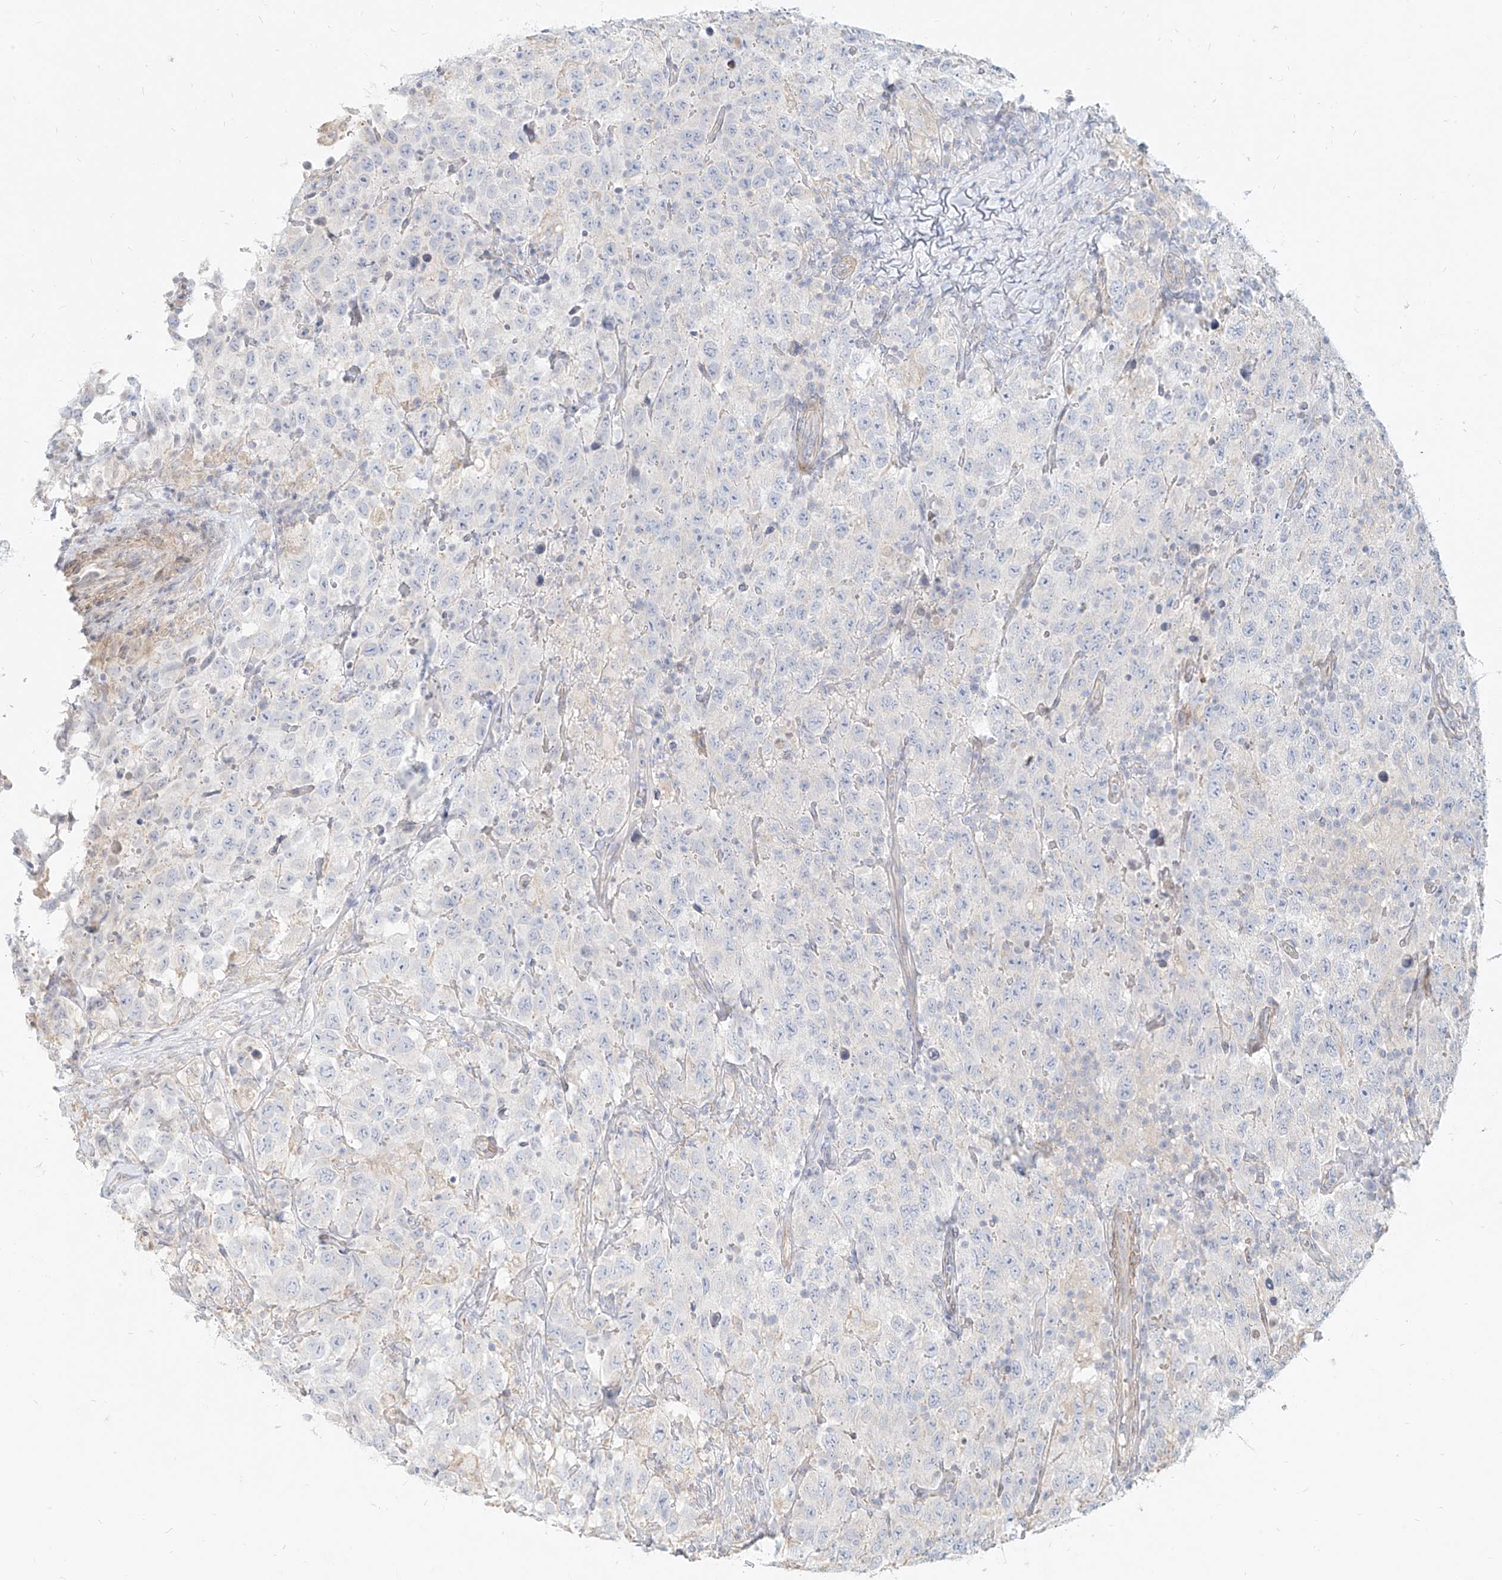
{"staining": {"intensity": "negative", "quantity": "none", "location": "none"}, "tissue": "testis cancer", "cell_type": "Tumor cells", "image_type": "cancer", "snomed": [{"axis": "morphology", "description": "Seminoma, NOS"}, {"axis": "topography", "description": "Testis"}], "caption": "A high-resolution image shows immunohistochemistry (IHC) staining of testis seminoma, which shows no significant positivity in tumor cells.", "gene": "ITPKB", "patient": {"sex": "male", "age": 41}}